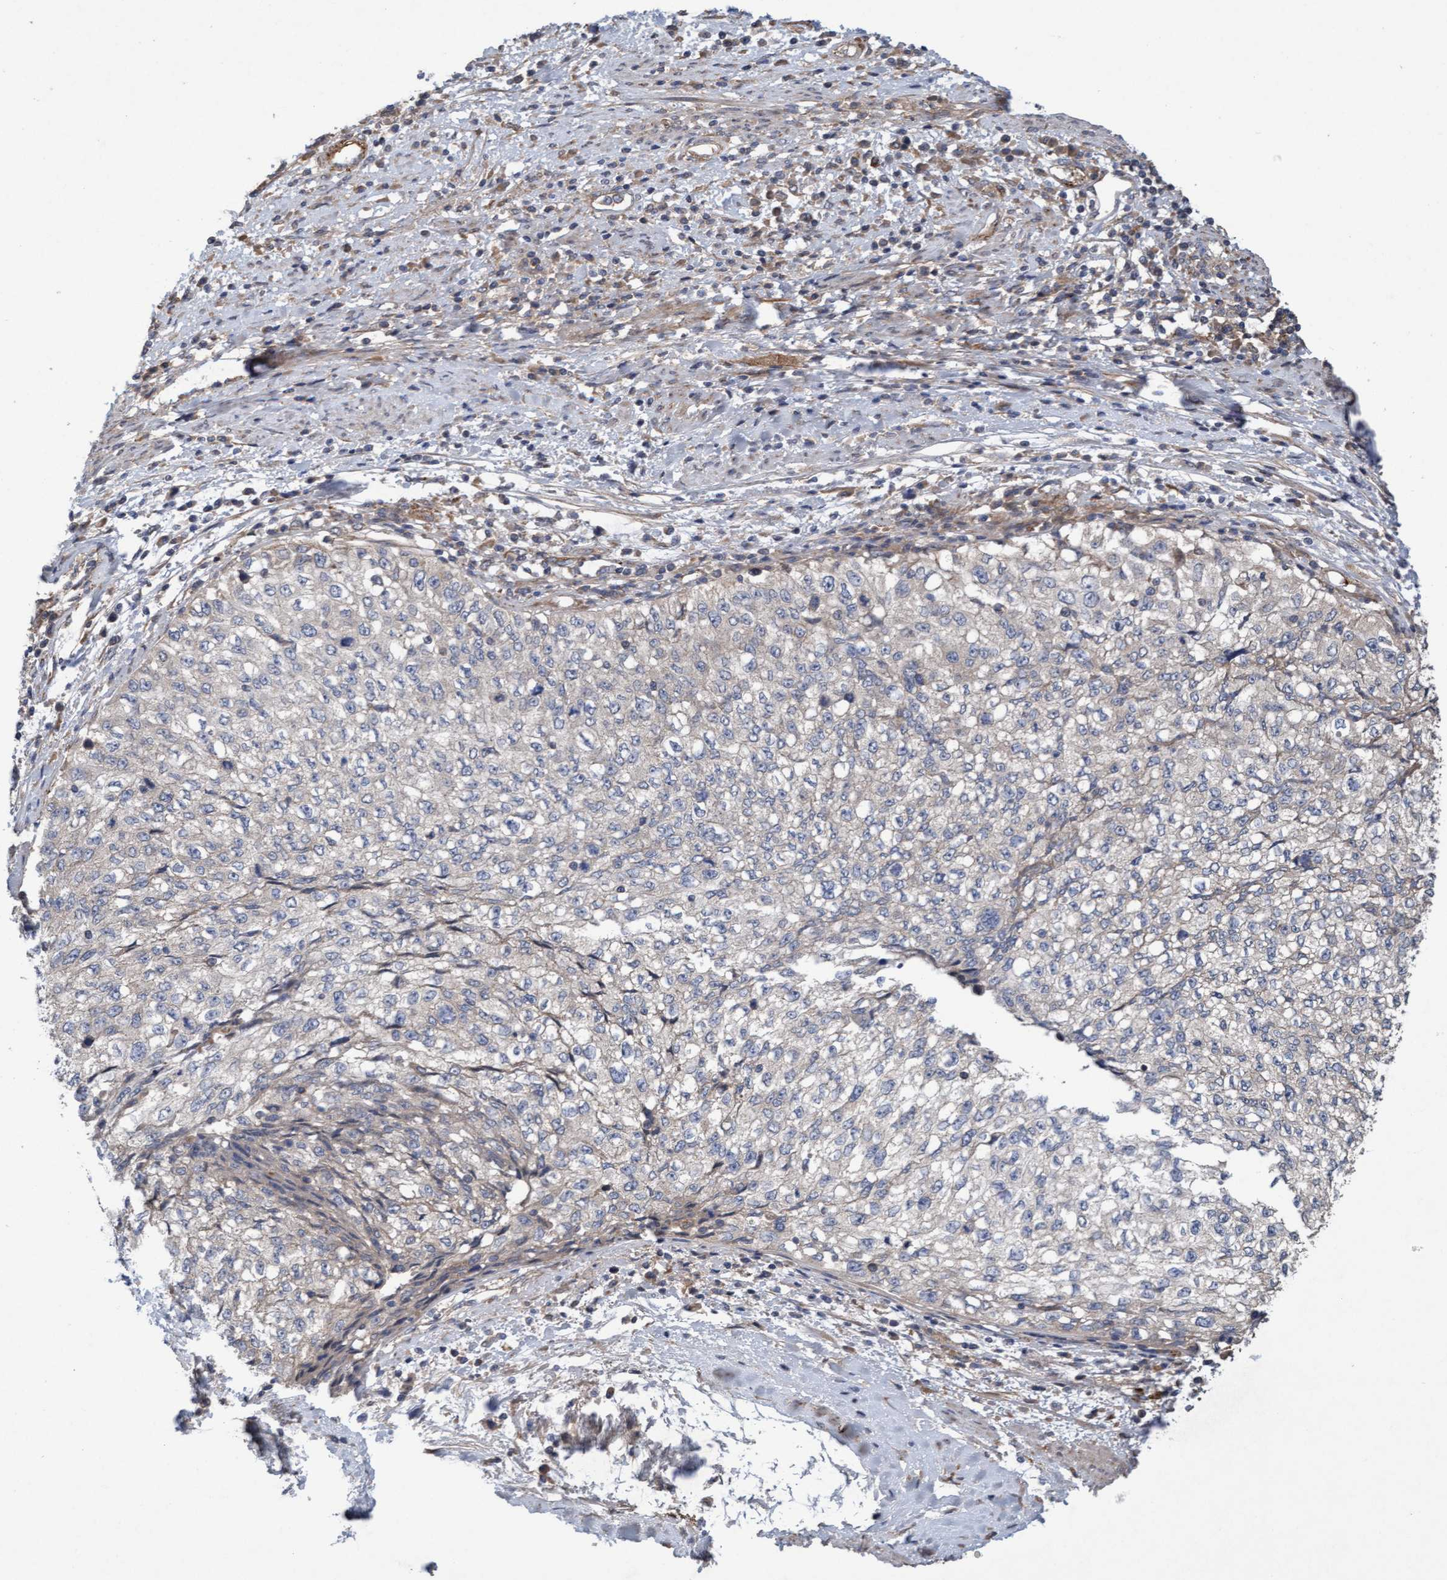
{"staining": {"intensity": "negative", "quantity": "none", "location": "none"}, "tissue": "cervical cancer", "cell_type": "Tumor cells", "image_type": "cancer", "snomed": [{"axis": "morphology", "description": "Squamous cell carcinoma, NOS"}, {"axis": "topography", "description": "Cervix"}], "caption": "Micrograph shows no protein positivity in tumor cells of cervical cancer tissue.", "gene": "DDHD2", "patient": {"sex": "female", "age": 57}}